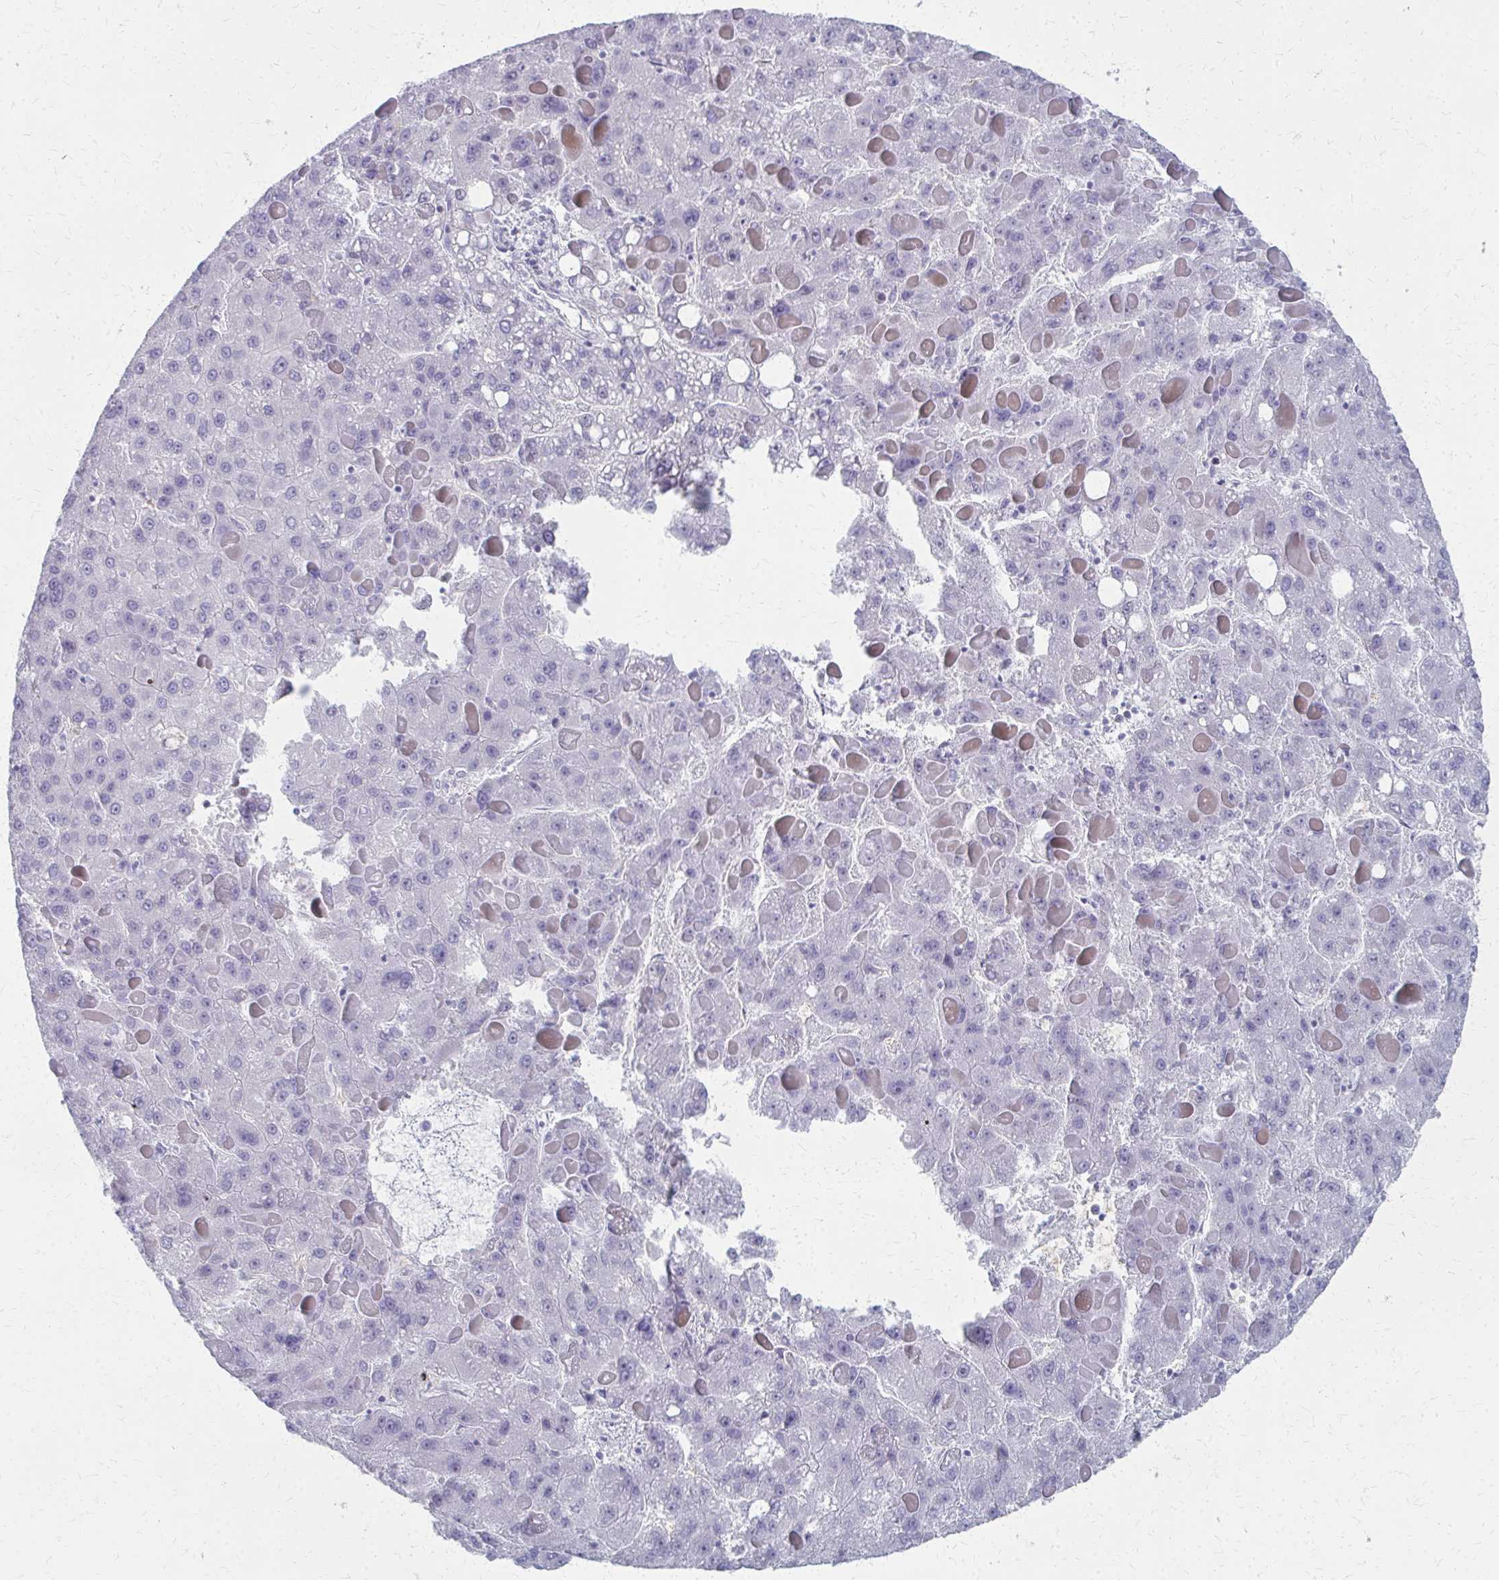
{"staining": {"intensity": "negative", "quantity": "none", "location": "none"}, "tissue": "liver cancer", "cell_type": "Tumor cells", "image_type": "cancer", "snomed": [{"axis": "morphology", "description": "Carcinoma, Hepatocellular, NOS"}, {"axis": "topography", "description": "Liver"}], "caption": "The immunohistochemistry (IHC) histopathology image has no significant expression in tumor cells of liver hepatocellular carcinoma tissue.", "gene": "MS4A2", "patient": {"sex": "female", "age": 82}}